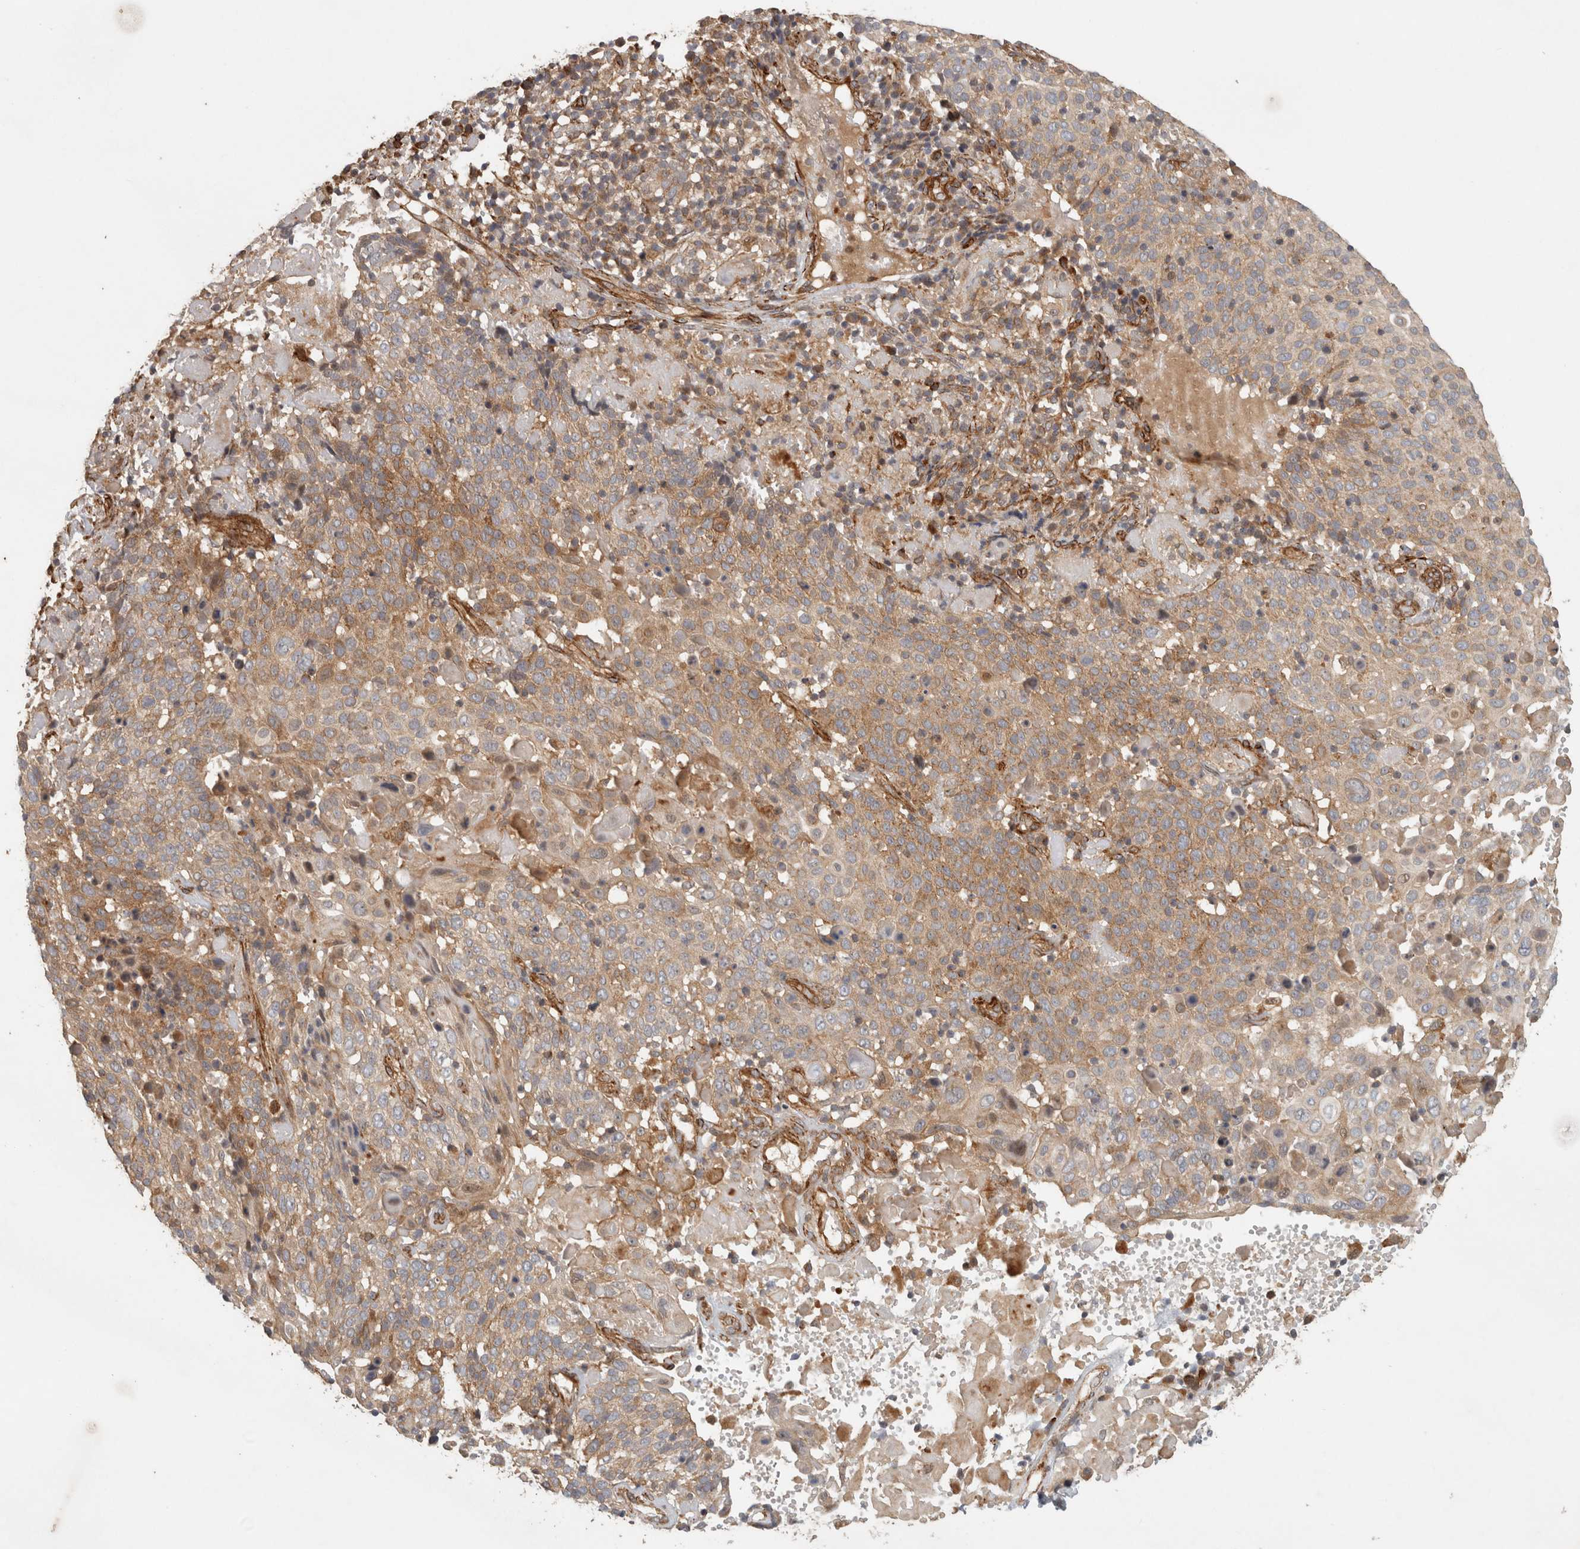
{"staining": {"intensity": "moderate", "quantity": ">75%", "location": "cytoplasmic/membranous"}, "tissue": "cervical cancer", "cell_type": "Tumor cells", "image_type": "cancer", "snomed": [{"axis": "morphology", "description": "Squamous cell carcinoma, NOS"}, {"axis": "topography", "description": "Cervix"}], "caption": "Tumor cells exhibit medium levels of moderate cytoplasmic/membranous positivity in approximately >75% of cells in squamous cell carcinoma (cervical).", "gene": "SIPA1L2", "patient": {"sex": "female", "age": 74}}